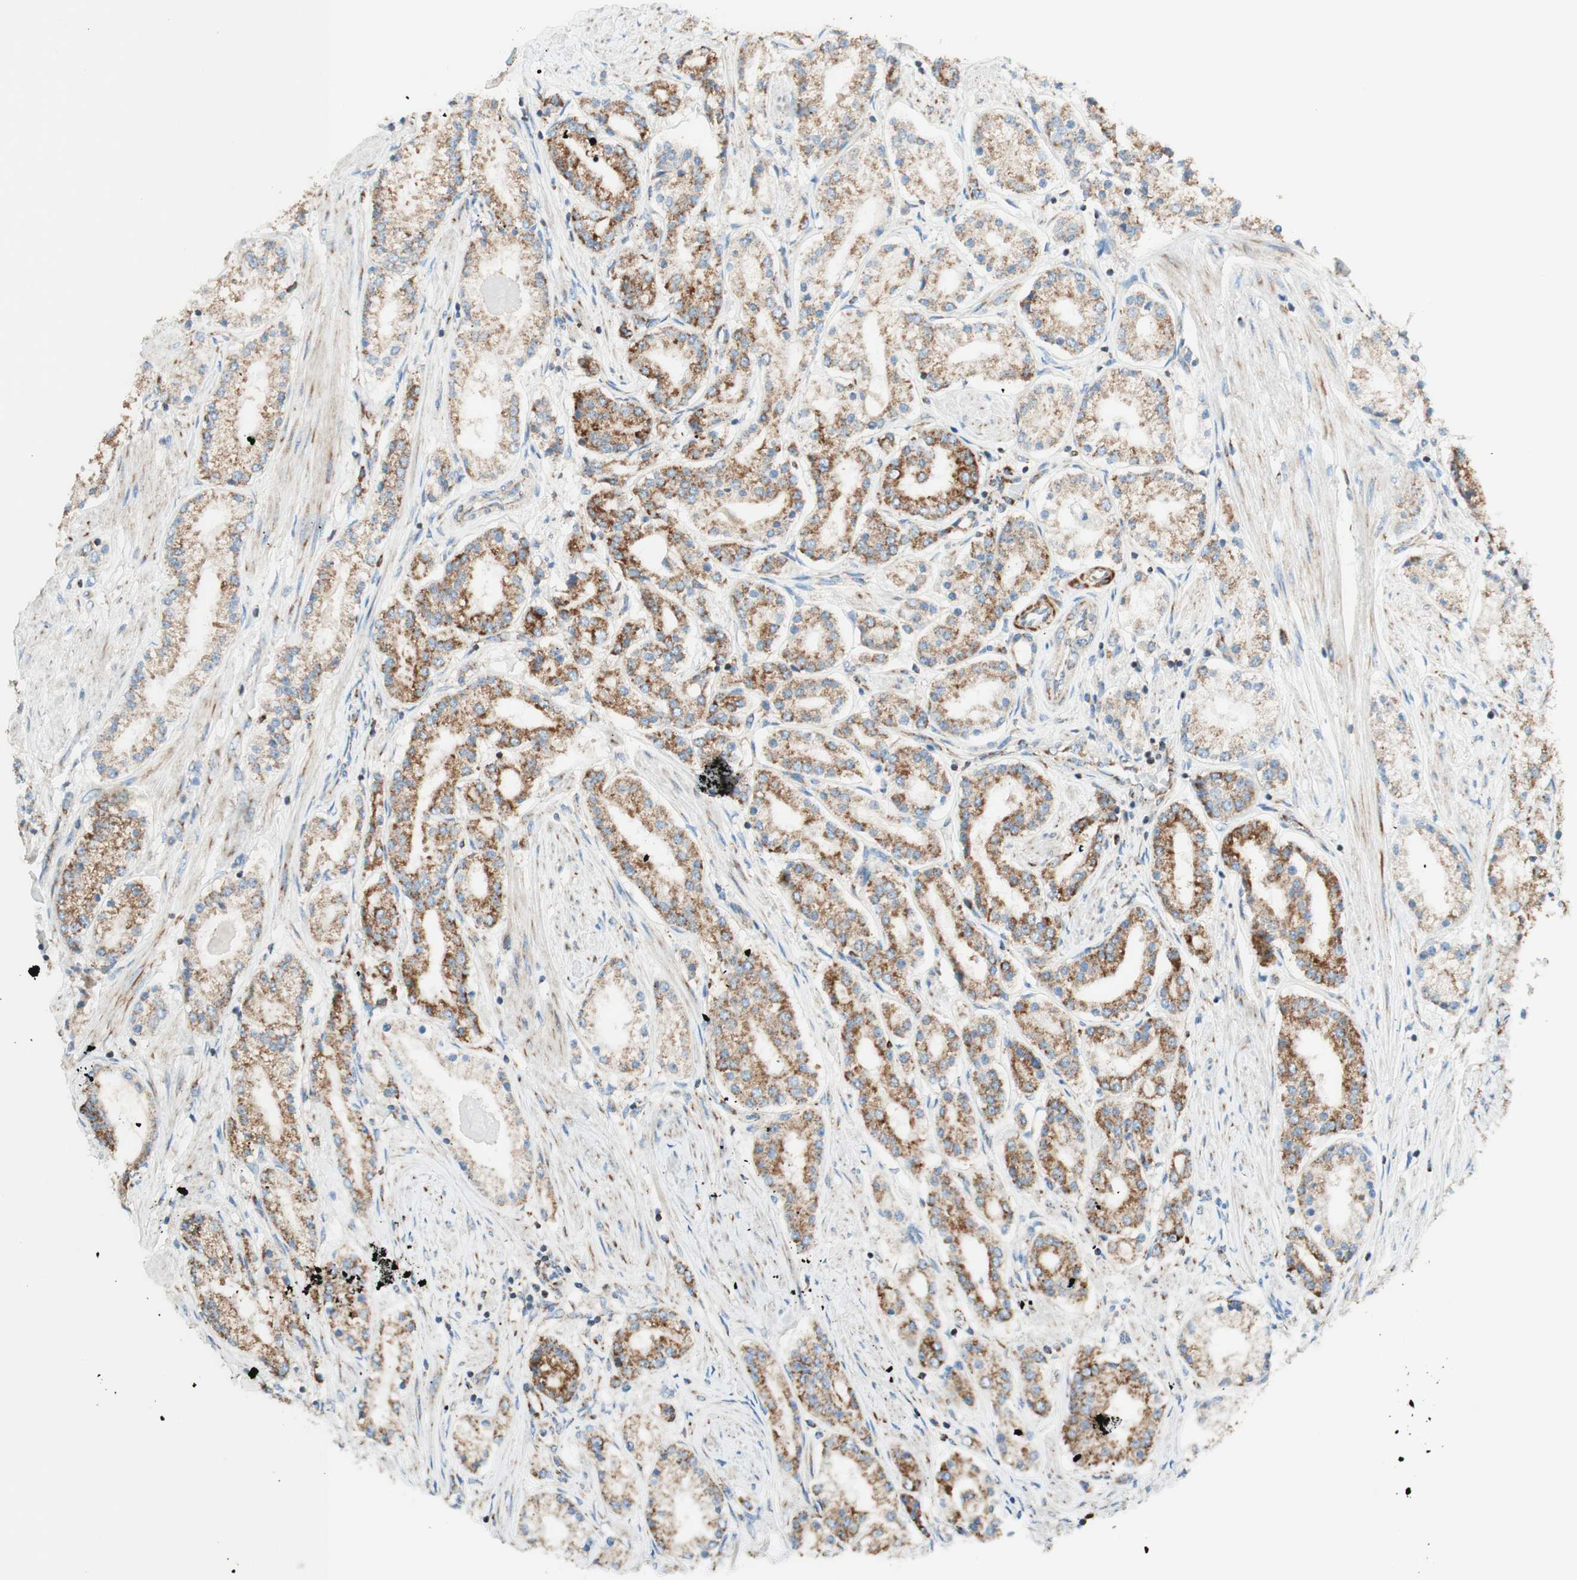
{"staining": {"intensity": "moderate", "quantity": ">75%", "location": "cytoplasmic/membranous"}, "tissue": "prostate cancer", "cell_type": "Tumor cells", "image_type": "cancer", "snomed": [{"axis": "morphology", "description": "Adenocarcinoma, Low grade"}, {"axis": "topography", "description": "Prostate"}], "caption": "High-magnification brightfield microscopy of low-grade adenocarcinoma (prostate) stained with DAB (3,3'-diaminobenzidine) (brown) and counterstained with hematoxylin (blue). tumor cells exhibit moderate cytoplasmic/membranous positivity is appreciated in approximately>75% of cells.", "gene": "TOMM20", "patient": {"sex": "male", "age": 63}}